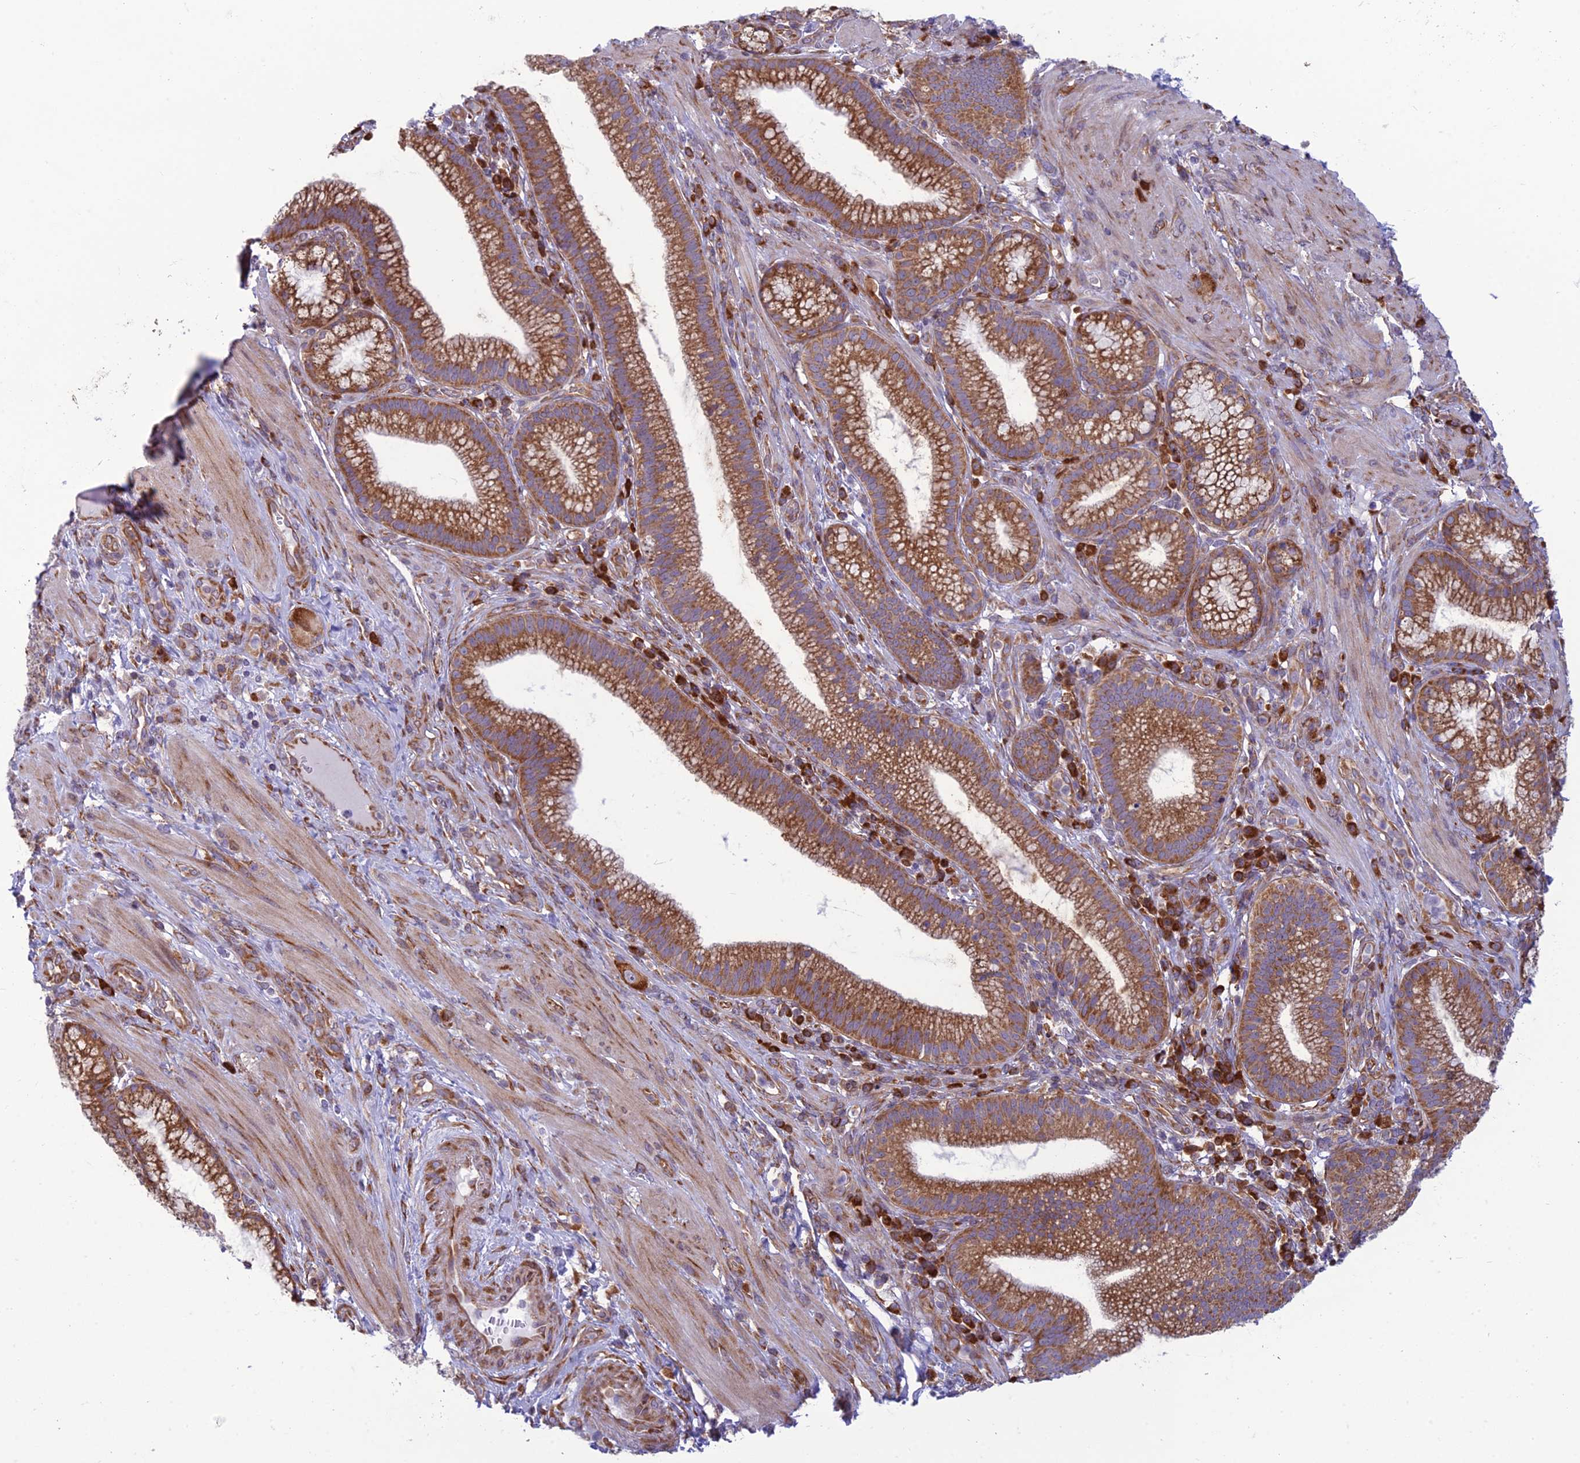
{"staining": {"intensity": "moderate", "quantity": "25%-75%", "location": "cytoplasmic/membranous"}, "tissue": "pancreatic cancer", "cell_type": "Tumor cells", "image_type": "cancer", "snomed": [{"axis": "morphology", "description": "Adenocarcinoma, NOS"}, {"axis": "topography", "description": "Pancreas"}], "caption": "DAB (3,3'-diaminobenzidine) immunohistochemical staining of human pancreatic cancer (adenocarcinoma) displays moderate cytoplasmic/membranous protein expression in approximately 25%-75% of tumor cells.", "gene": "RPL17-C18orf32", "patient": {"sex": "male", "age": 72}}